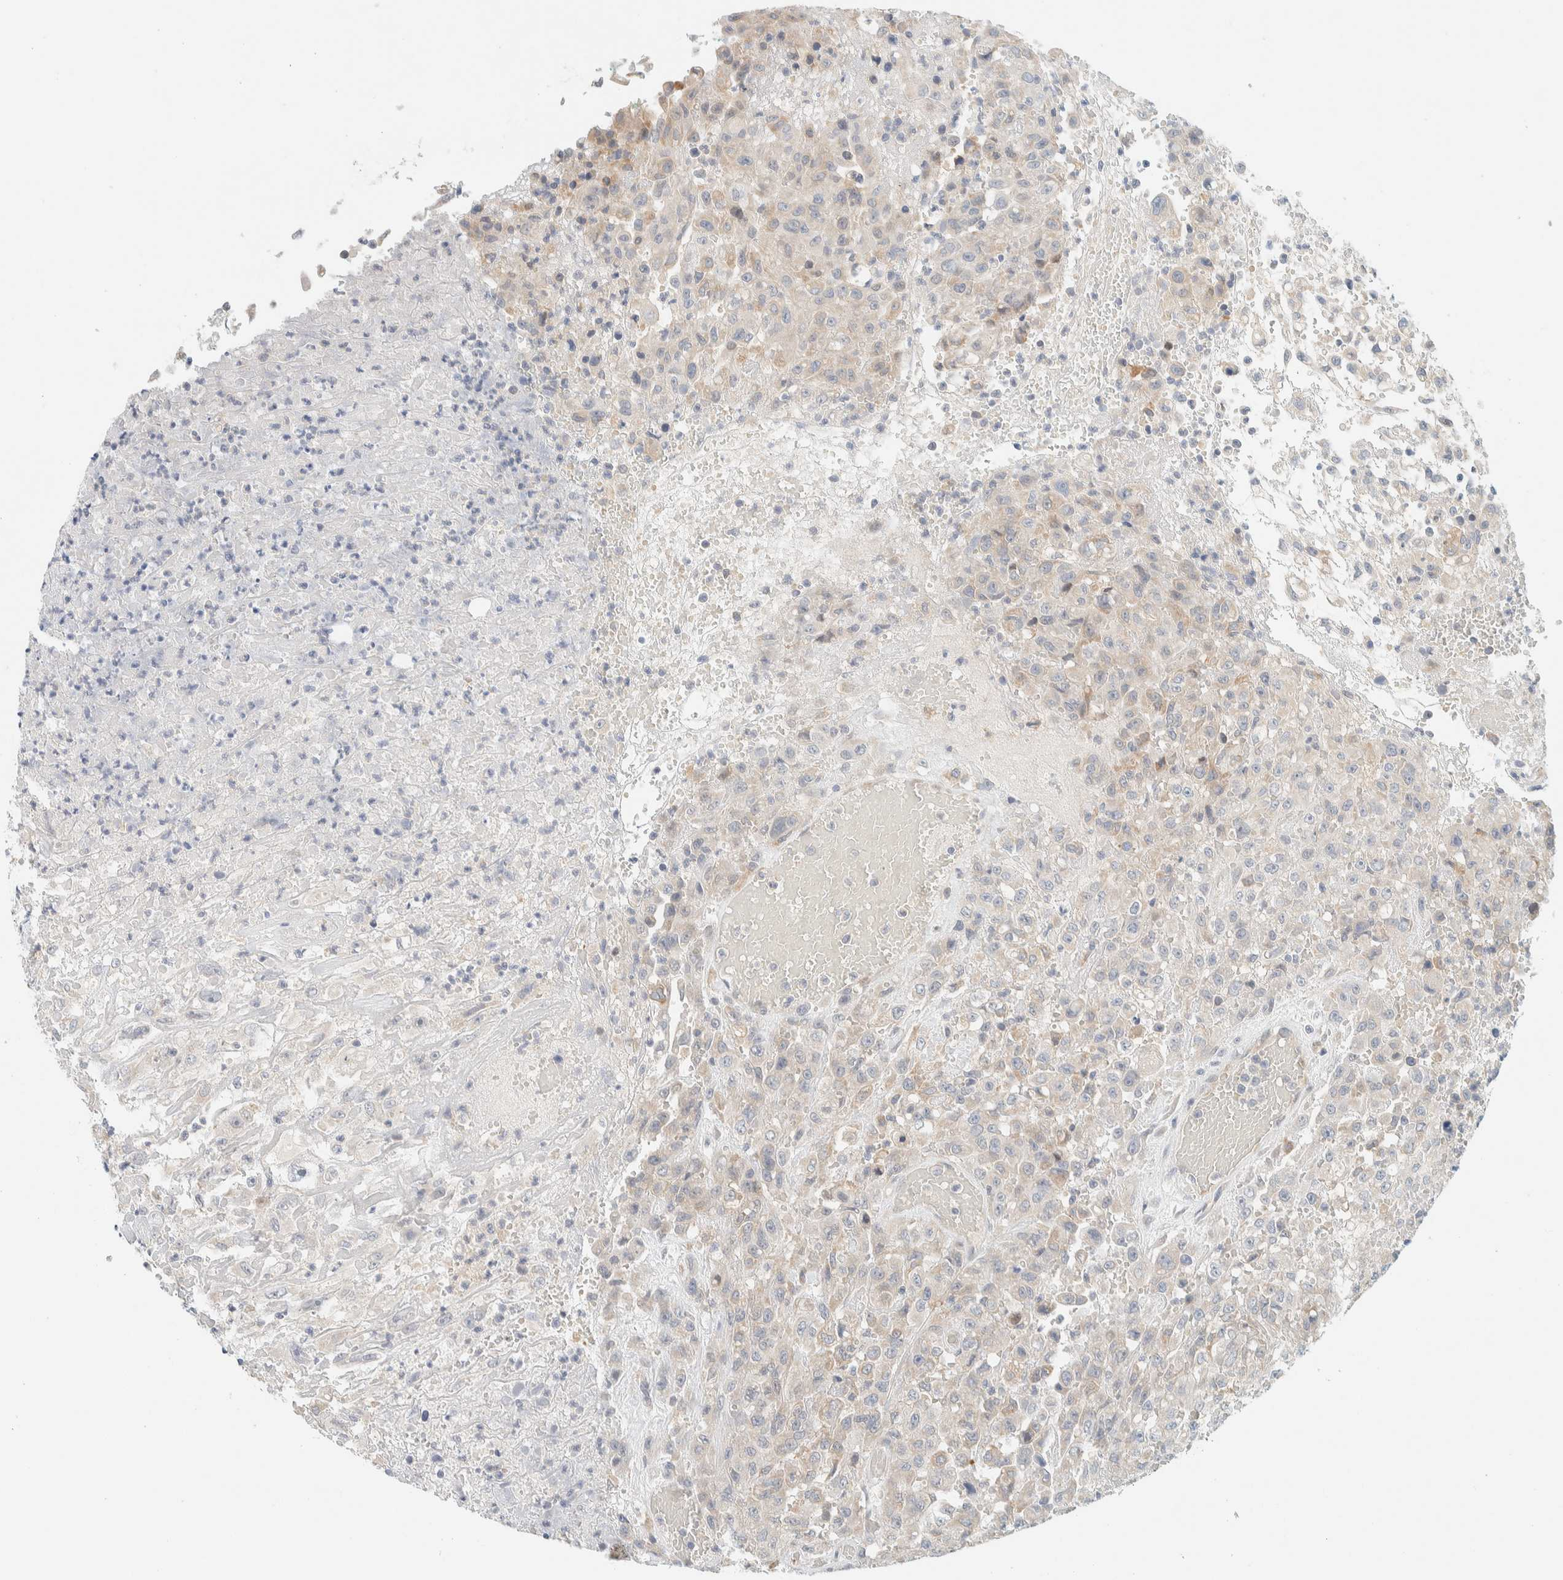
{"staining": {"intensity": "weak", "quantity": "<25%", "location": "cytoplasmic/membranous"}, "tissue": "urothelial cancer", "cell_type": "Tumor cells", "image_type": "cancer", "snomed": [{"axis": "morphology", "description": "Urothelial carcinoma, High grade"}, {"axis": "topography", "description": "Urinary bladder"}], "caption": "A high-resolution micrograph shows IHC staining of urothelial carcinoma (high-grade), which displays no significant expression in tumor cells. The staining is performed using DAB (3,3'-diaminobenzidine) brown chromogen with nuclei counter-stained in using hematoxylin.", "gene": "SUMF2", "patient": {"sex": "male", "age": 46}}